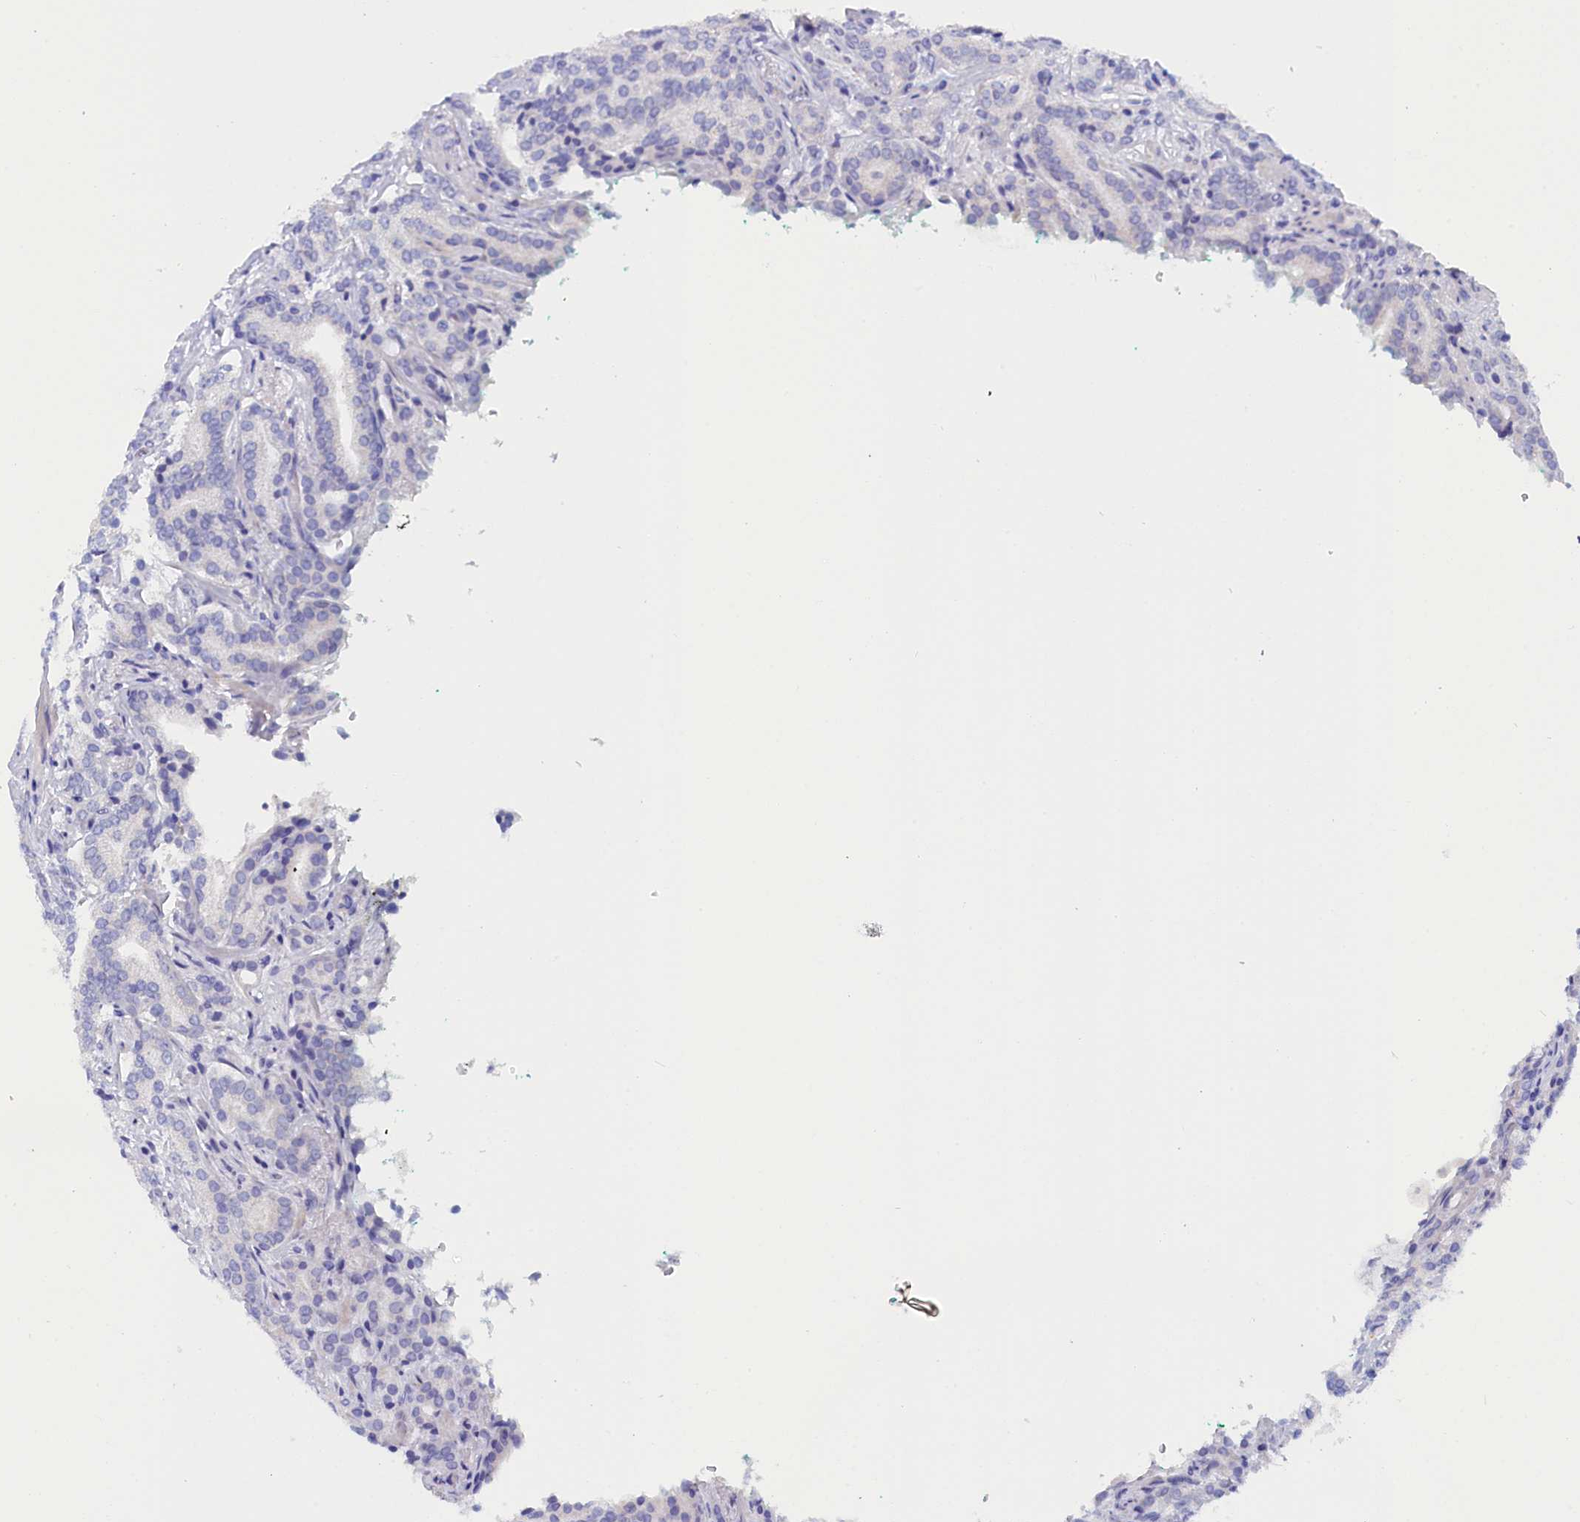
{"staining": {"intensity": "negative", "quantity": "none", "location": "none"}, "tissue": "prostate cancer", "cell_type": "Tumor cells", "image_type": "cancer", "snomed": [{"axis": "morphology", "description": "Adenocarcinoma, High grade"}, {"axis": "topography", "description": "Prostate"}], "caption": "The IHC photomicrograph has no significant staining in tumor cells of prostate high-grade adenocarcinoma tissue.", "gene": "ANKRD2", "patient": {"sex": "male", "age": 57}}